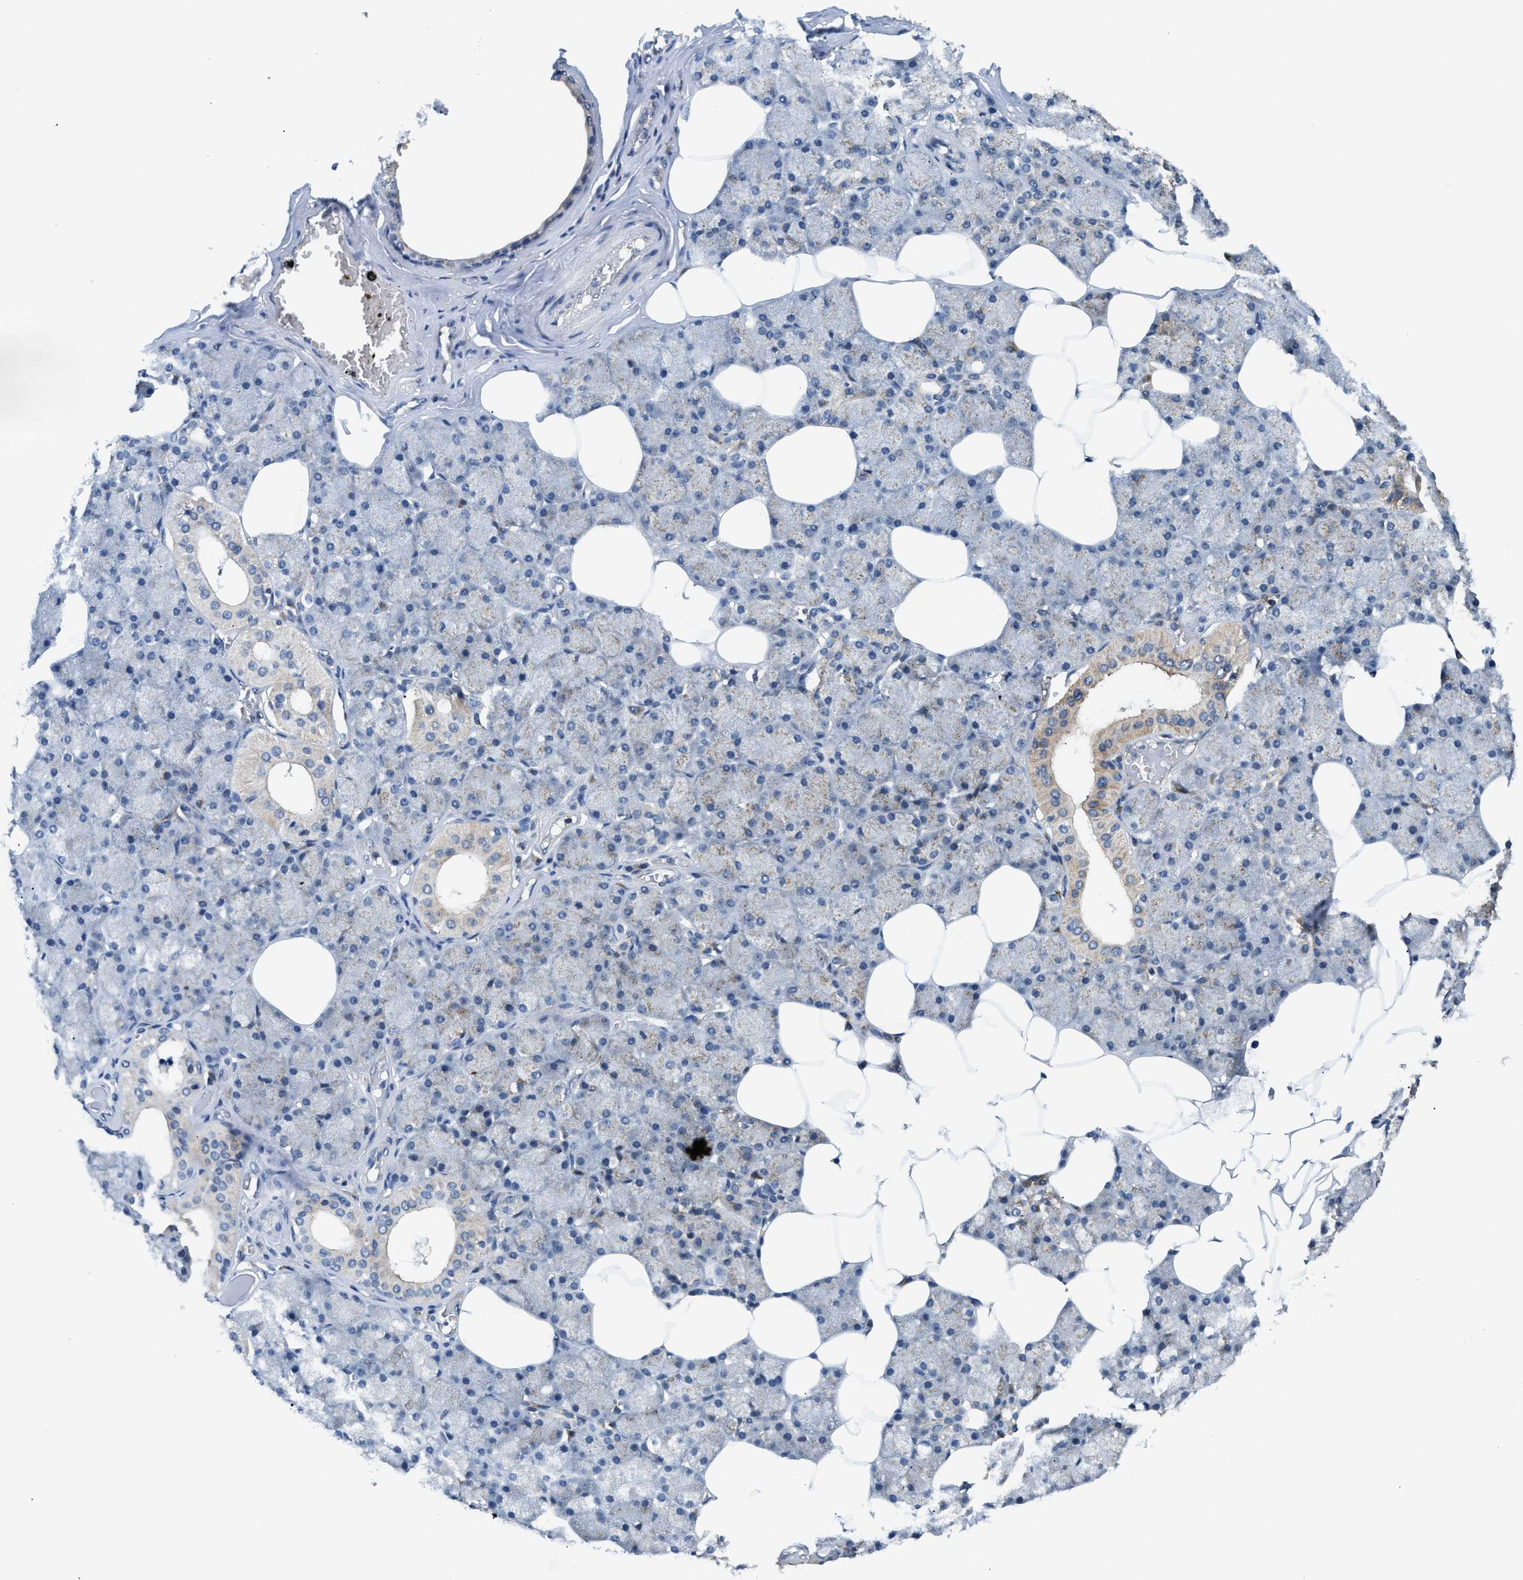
{"staining": {"intensity": "moderate", "quantity": "25%-75%", "location": "cytoplasmic/membranous"}, "tissue": "salivary gland", "cell_type": "Glandular cells", "image_type": "normal", "snomed": [{"axis": "morphology", "description": "Normal tissue, NOS"}, {"axis": "topography", "description": "Salivary gland"}], "caption": "Glandular cells demonstrate medium levels of moderate cytoplasmic/membranous staining in approximately 25%-75% of cells in benign salivary gland.", "gene": "PNPLA8", "patient": {"sex": "male", "age": 62}}